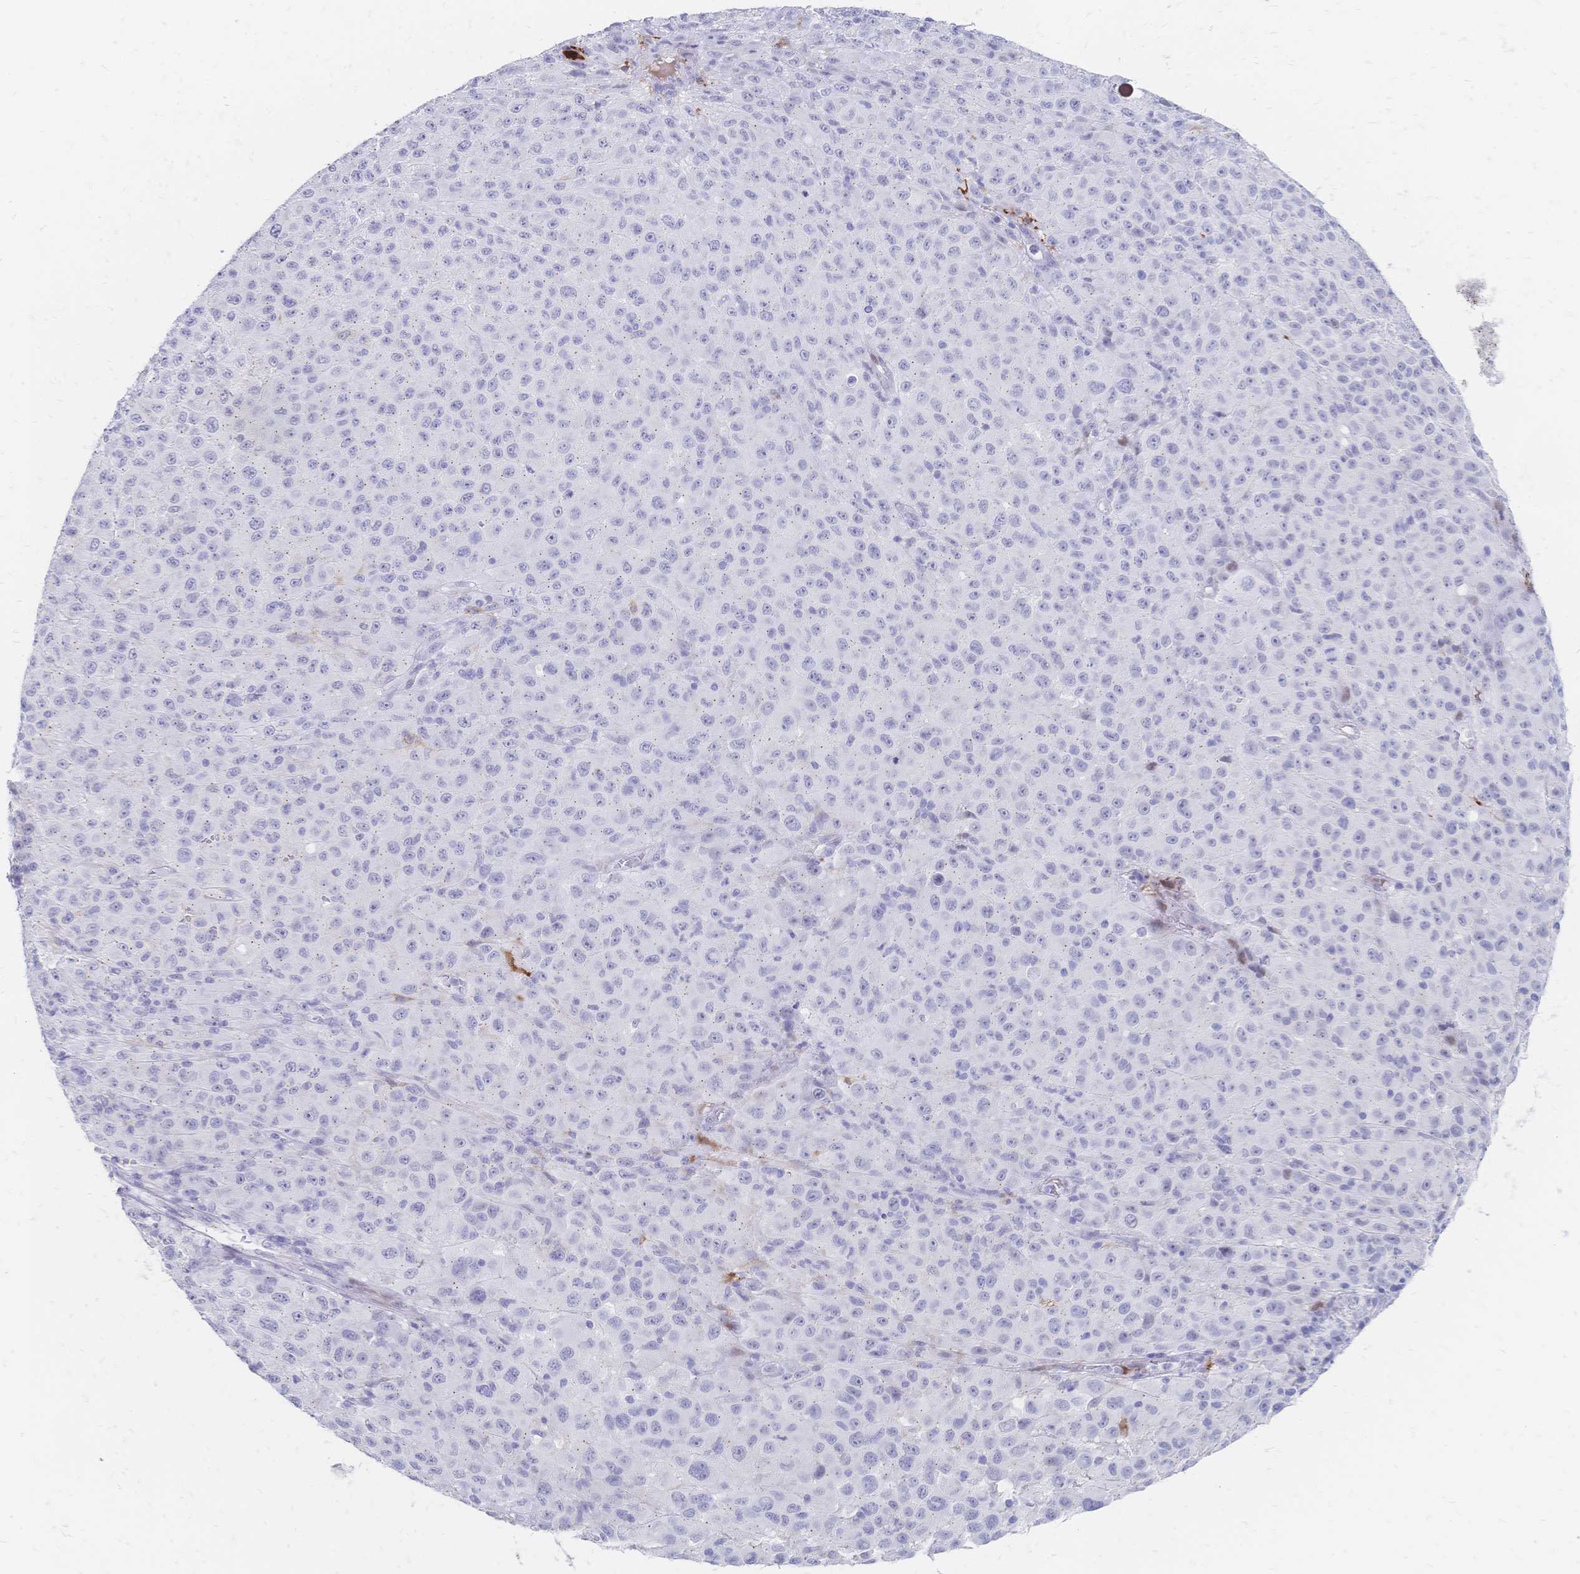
{"staining": {"intensity": "negative", "quantity": "none", "location": "none"}, "tissue": "melanoma", "cell_type": "Tumor cells", "image_type": "cancer", "snomed": [{"axis": "morphology", "description": "Malignant melanoma, NOS"}, {"axis": "topography", "description": "Skin"}], "caption": "A histopathology image of malignant melanoma stained for a protein displays no brown staining in tumor cells.", "gene": "PSORS1C2", "patient": {"sex": "male", "age": 73}}